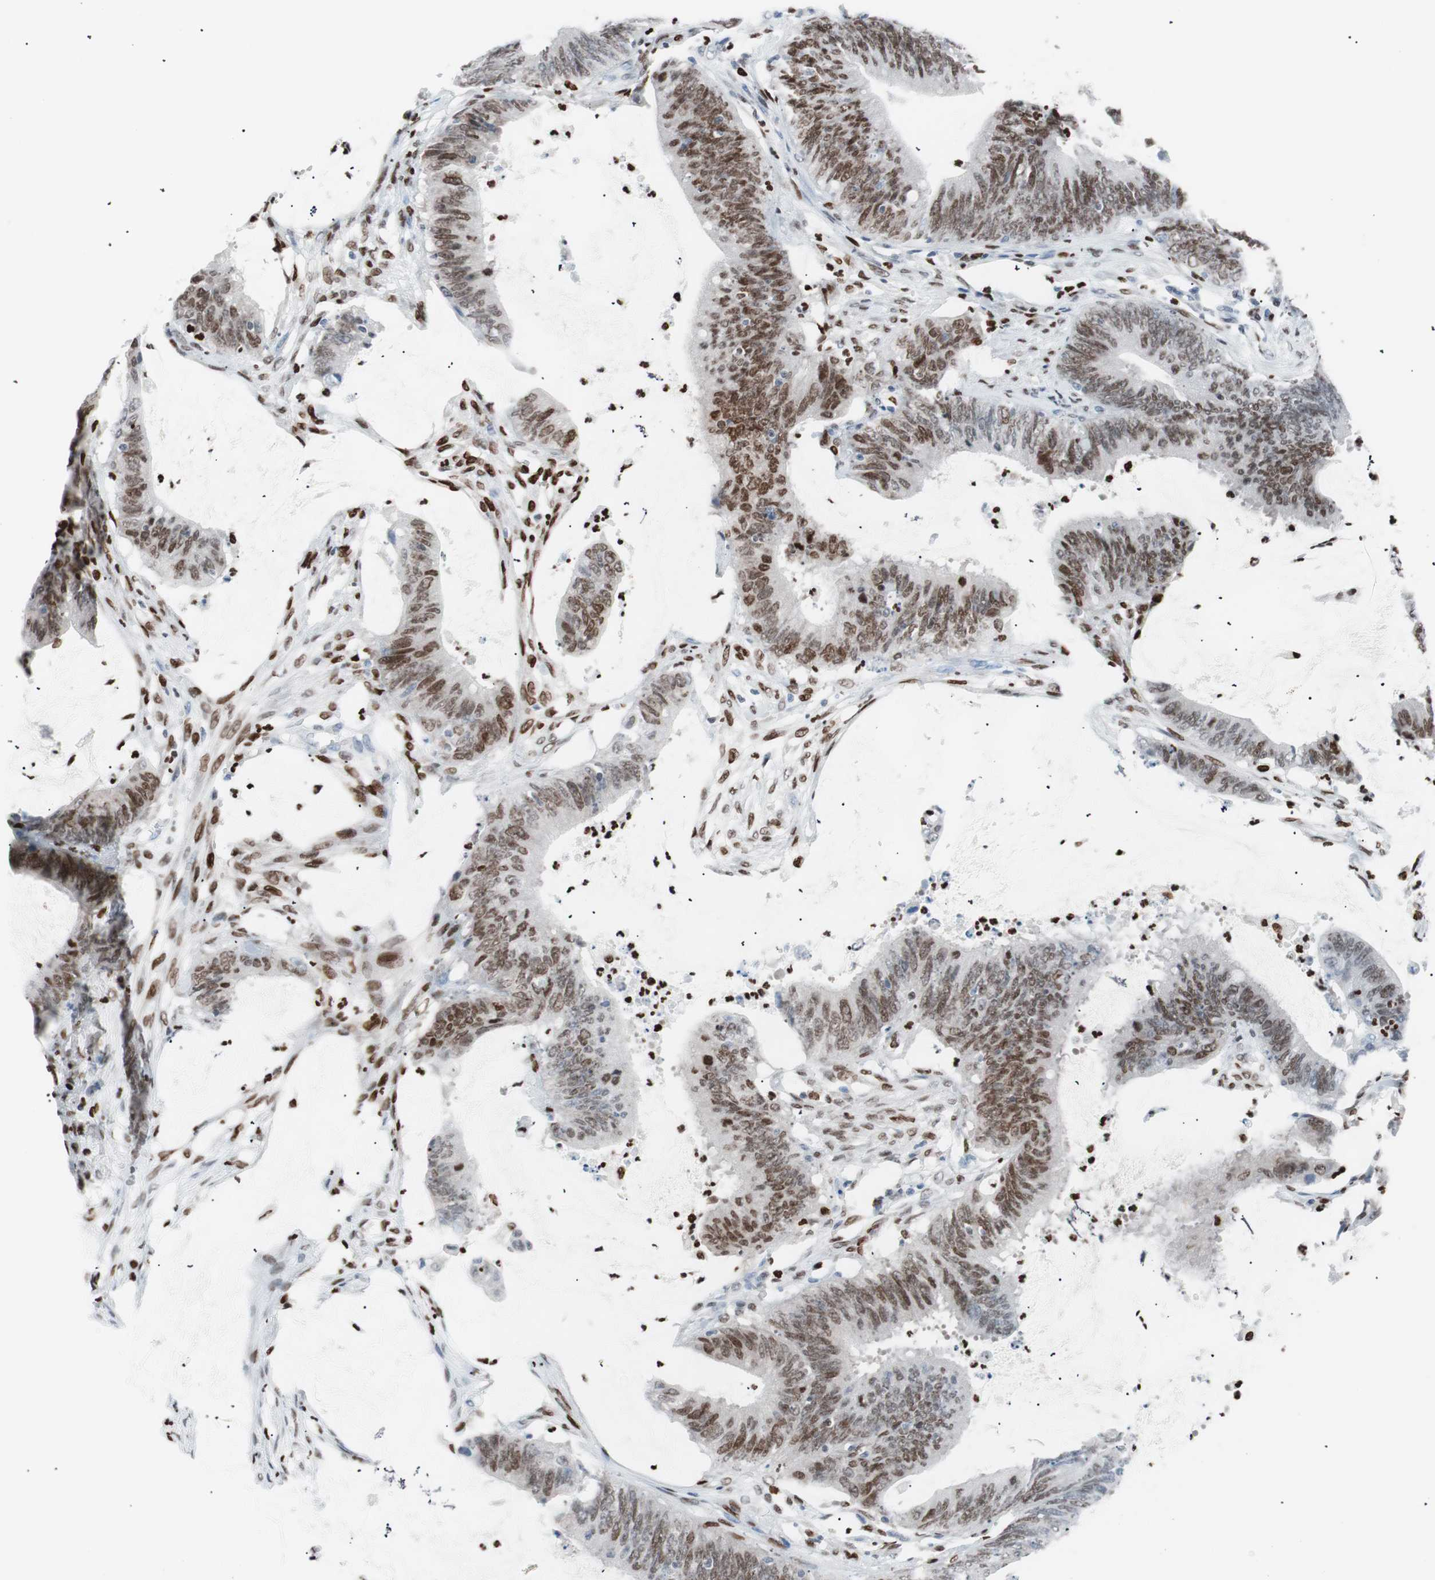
{"staining": {"intensity": "moderate", "quantity": ">75%", "location": "nuclear"}, "tissue": "colorectal cancer", "cell_type": "Tumor cells", "image_type": "cancer", "snomed": [{"axis": "morphology", "description": "Adenocarcinoma, NOS"}, {"axis": "topography", "description": "Rectum"}], "caption": "Immunohistochemical staining of human colorectal cancer (adenocarcinoma) exhibits medium levels of moderate nuclear expression in approximately >75% of tumor cells.", "gene": "CEBPB", "patient": {"sex": "female", "age": 66}}